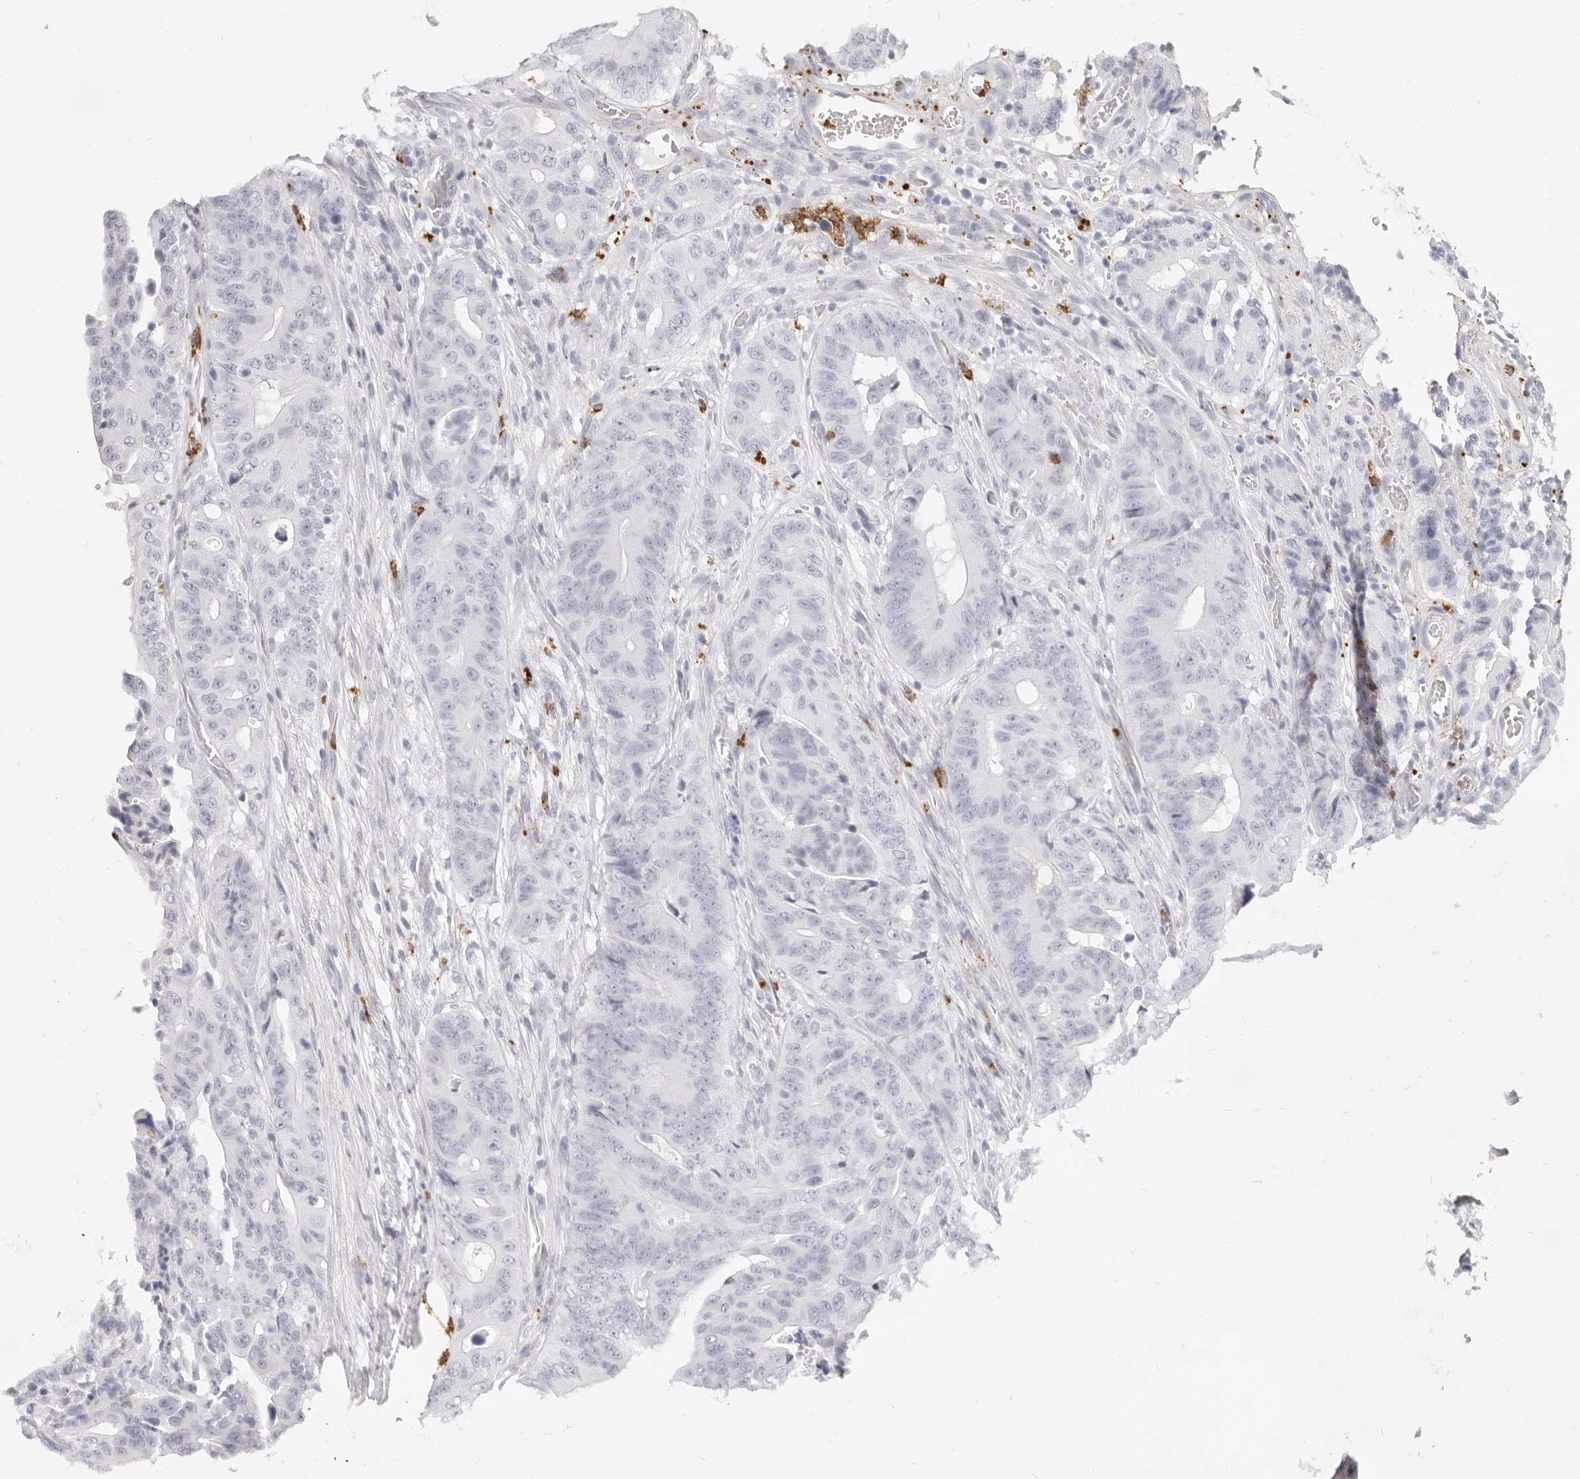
{"staining": {"intensity": "negative", "quantity": "none", "location": "none"}, "tissue": "colorectal cancer", "cell_type": "Tumor cells", "image_type": "cancer", "snomed": [{"axis": "morphology", "description": "Adenocarcinoma, NOS"}, {"axis": "topography", "description": "Colon"}], "caption": "DAB (3,3'-diaminobenzidine) immunohistochemical staining of colorectal cancer (adenocarcinoma) reveals no significant staining in tumor cells. Brightfield microscopy of immunohistochemistry stained with DAB (brown) and hematoxylin (blue), captured at high magnification.", "gene": "CAMP", "patient": {"sex": "male", "age": 83}}